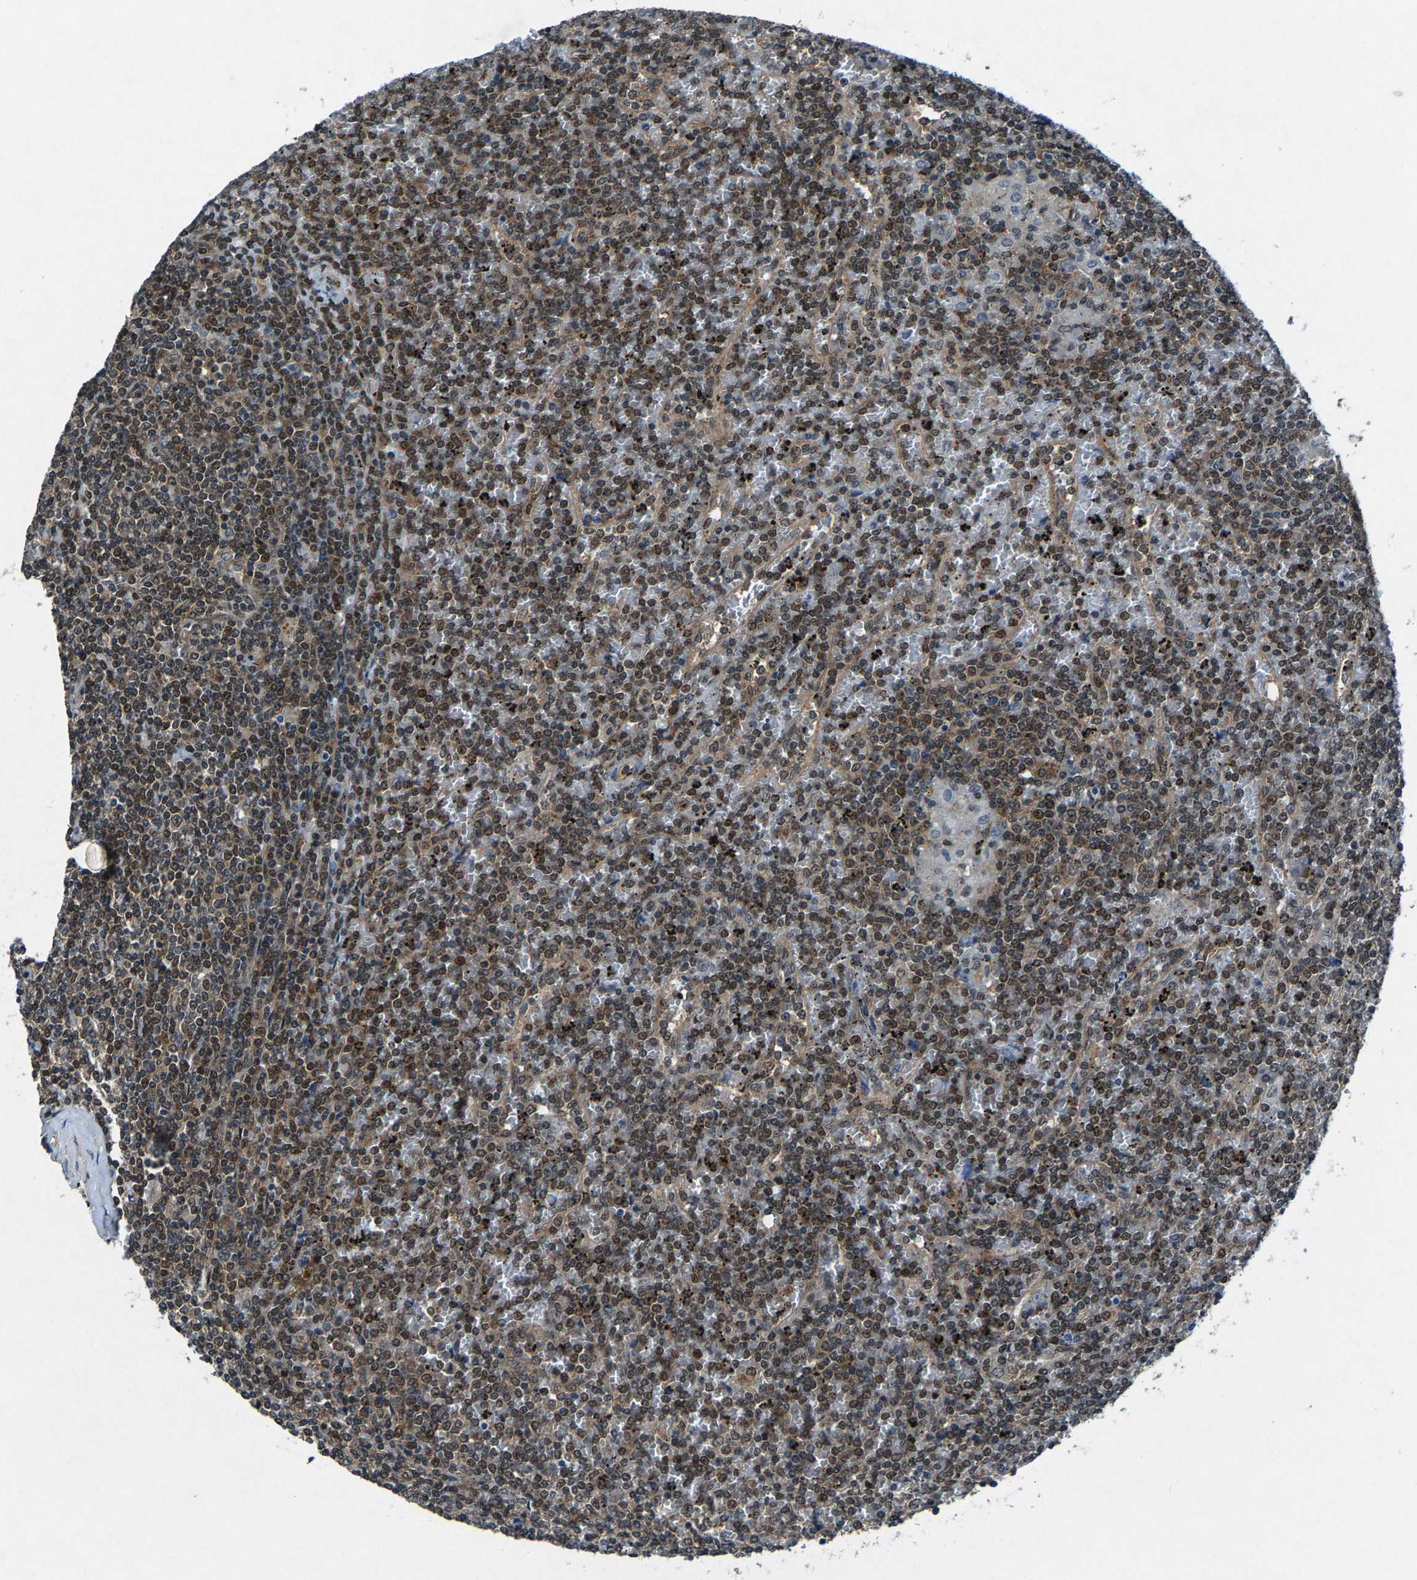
{"staining": {"intensity": "moderate", "quantity": ">75%", "location": "nuclear"}, "tissue": "lymphoma", "cell_type": "Tumor cells", "image_type": "cancer", "snomed": [{"axis": "morphology", "description": "Malignant lymphoma, non-Hodgkin's type, Low grade"}, {"axis": "topography", "description": "Spleen"}], "caption": "A photomicrograph showing moderate nuclear staining in about >75% of tumor cells in lymphoma, as visualized by brown immunohistochemical staining.", "gene": "ATXN3", "patient": {"sex": "female", "age": 19}}